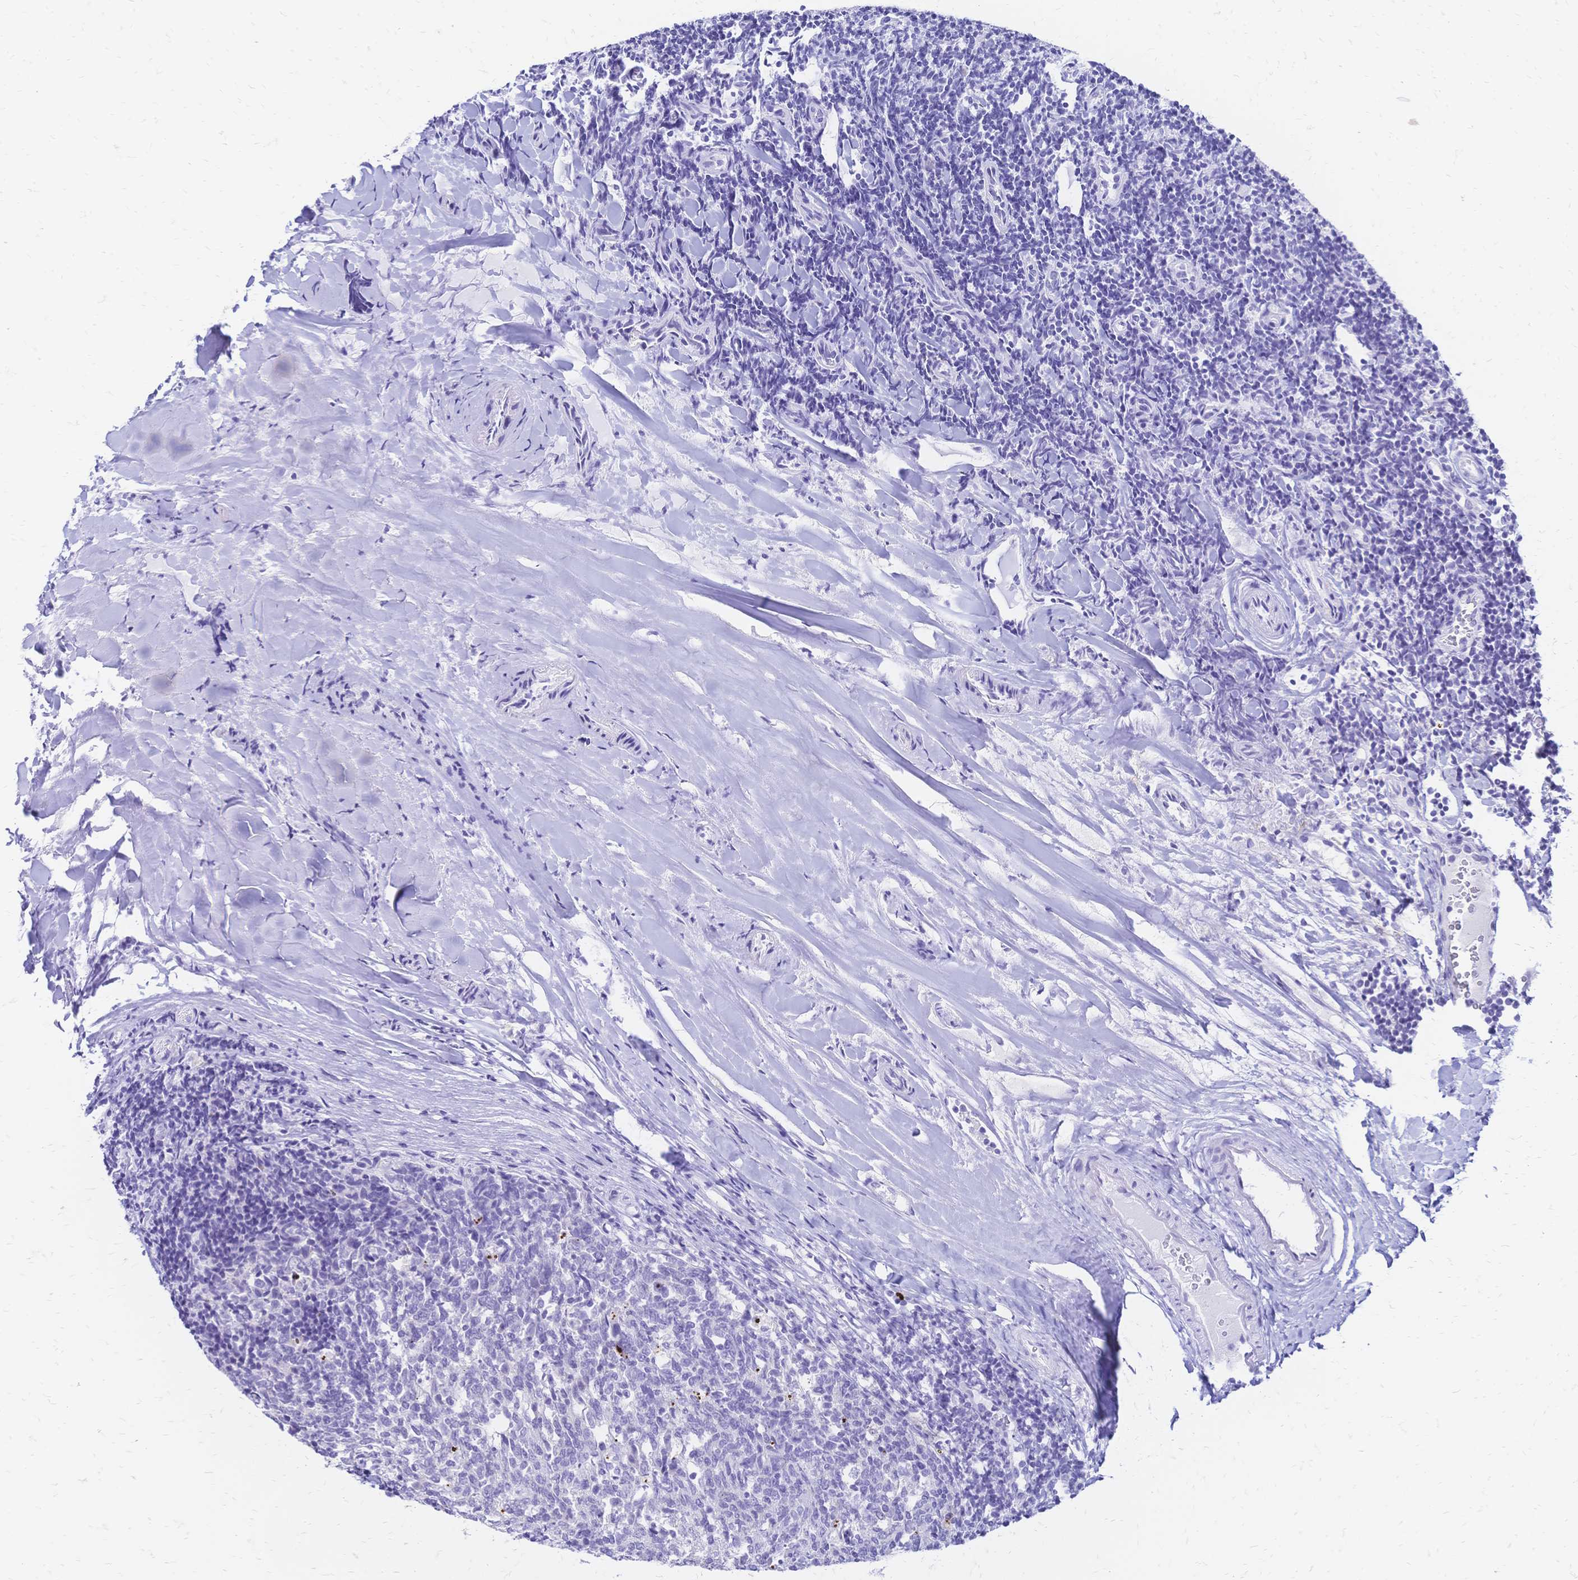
{"staining": {"intensity": "negative", "quantity": "none", "location": "none"}, "tissue": "tonsil", "cell_type": "Germinal center cells", "image_type": "normal", "snomed": [{"axis": "morphology", "description": "Normal tissue, NOS"}, {"axis": "topography", "description": "Tonsil"}], "caption": "Immunohistochemistry histopathology image of normal tonsil stained for a protein (brown), which shows no positivity in germinal center cells. Brightfield microscopy of IHC stained with DAB (3,3'-diaminobenzidine) (brown) and hematoxylin (blue), captured at high magnification.", "gene": "GRB7", "patient": {"sex": "female", "age": 10}}